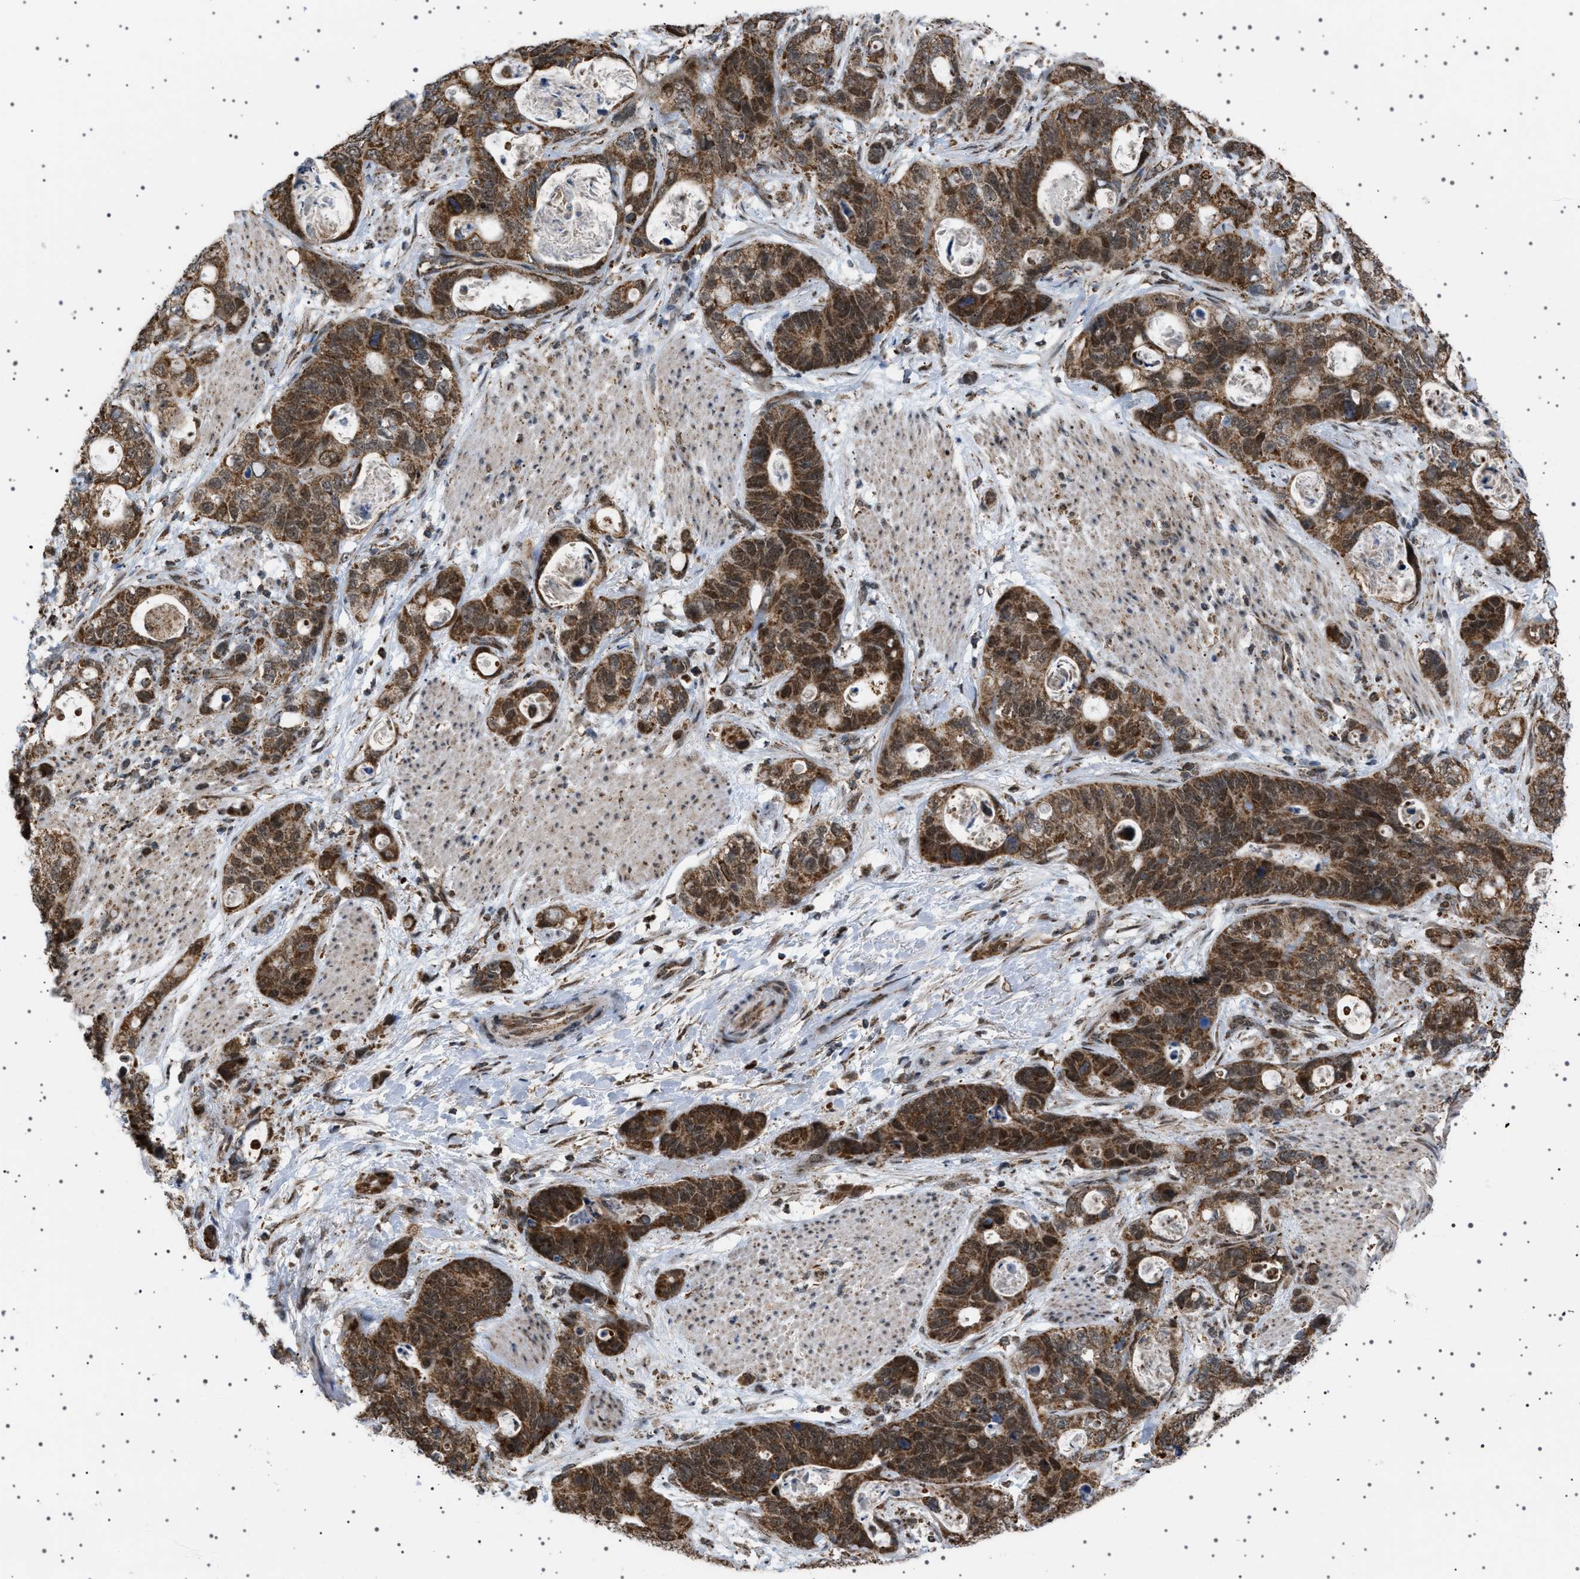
{"staining": {"intensity": "strong", "quantity": ">75%", "location": "cytoplasmic/membranous,nuclear"}, "tissue": "stomach cancer", "cell_type": "Tumor cells", "image_type": "cancer", "snomed": [{"axis": "morphology", "description": "Normal tissue, NOS"}, {"axis": "morphology", "description": "Adenocarcinoma, NOS"}, {"axis": "topography", "description": "Stomach"}], "caption": "Brown immunohistochemical staining in human stomach adenocarcinoma exhibits strong cytoplasmic/membranous and nuclear positivity in about >75% of tumor cells. Nuclei are stained in blue.", "gene": "MELK", "patient": {"sex": "female", "age": 89}}